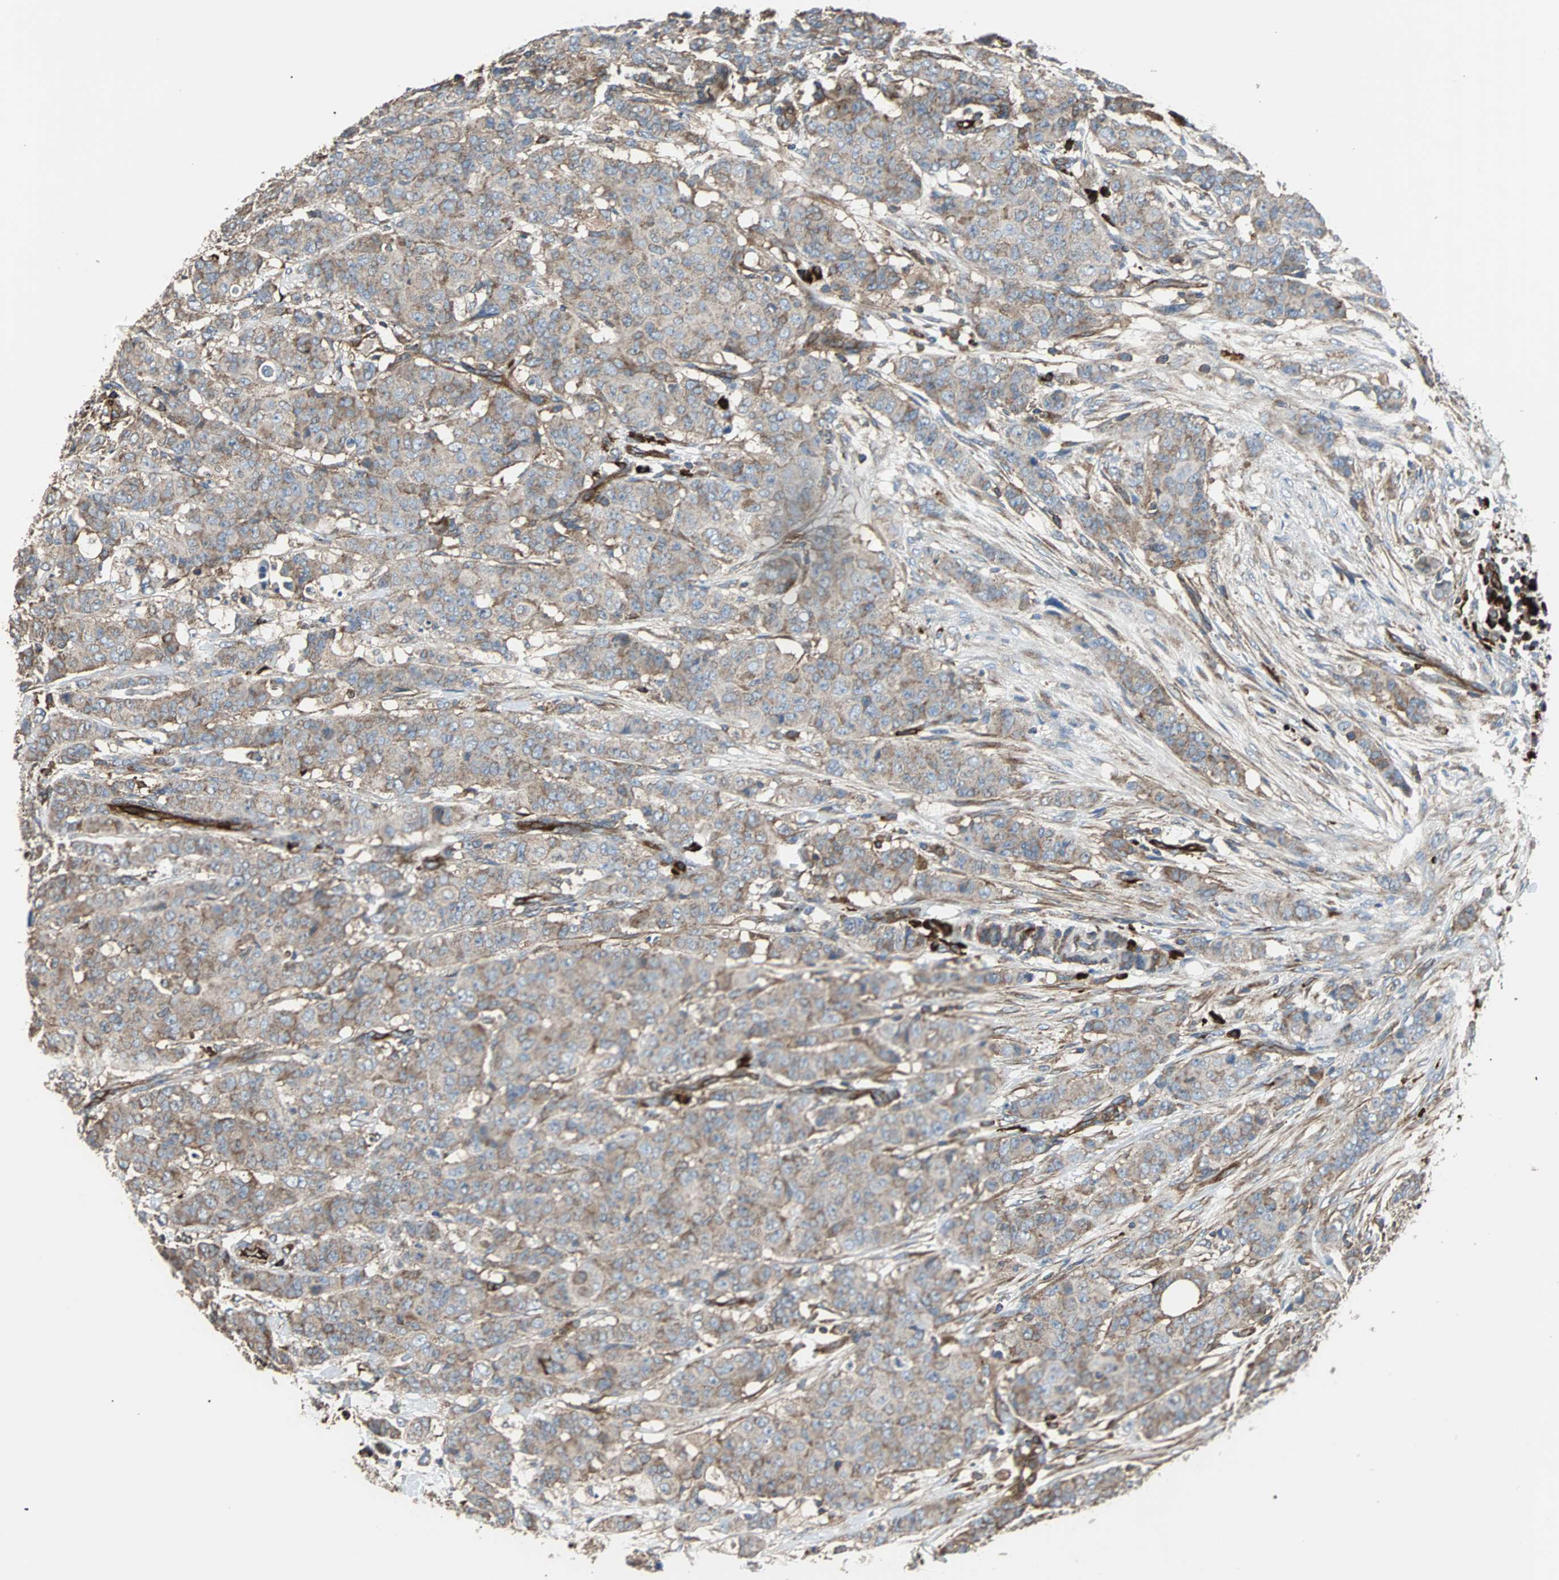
{"staining": {"intensity": "weak", "quantity": ">75%", "location": "cytoplasmic/membranous"}, "tissue": "breast cancer", "cell_type": "Tumor cells", "image_type": "cancer", "snomed": [{"axis": "morphology", "description": "Duct carcinoma"}, {"axis": "topography", "description": "Breast"}], "caption": "There is low levels of weak cytoplasmic/membranous positivity in tumor cells of breast cancer (intraductal carcinoma), as demonstrated by immunohistochemical staining (brown color).", "gene": "PLCG2", "patient": {"sex": "female", "age": 40}}